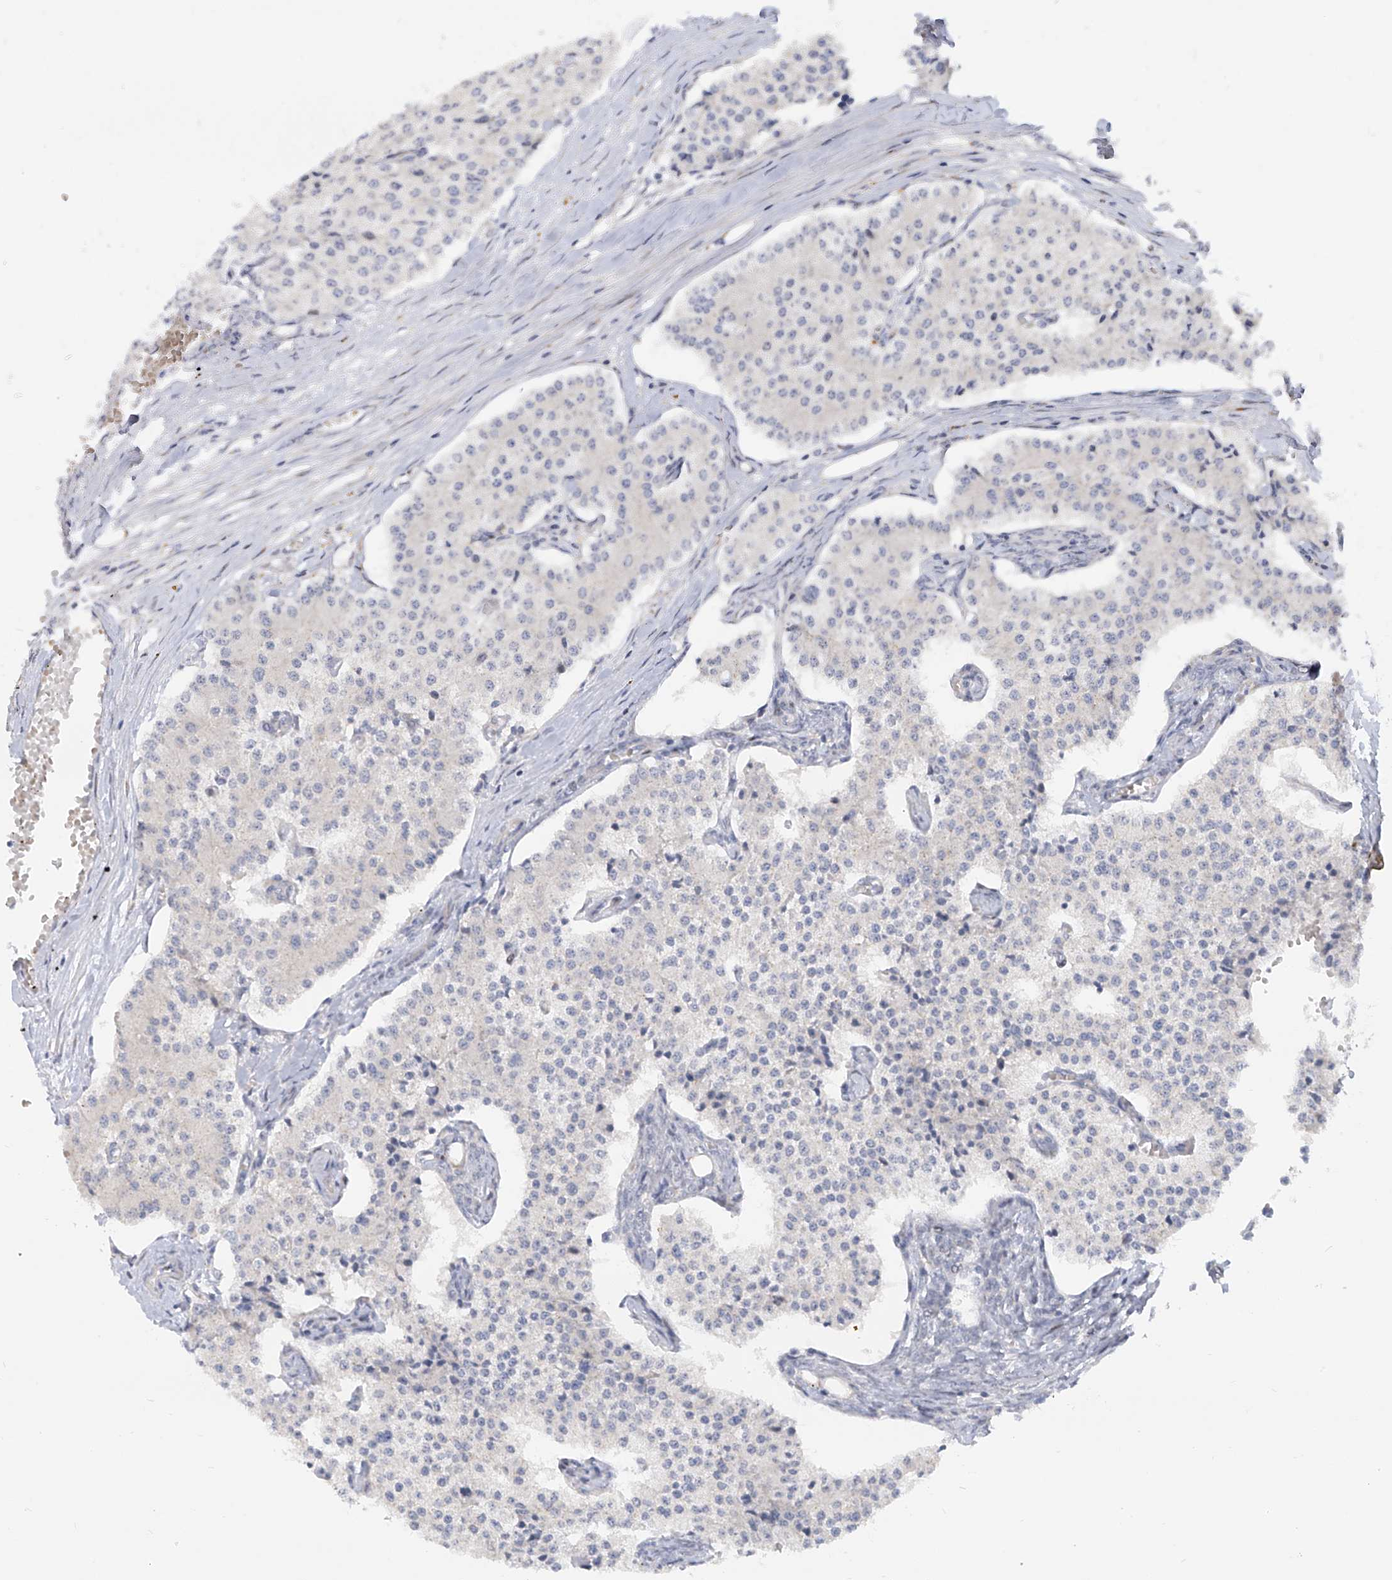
{"staining": {"intensity": "negative", "quantity": "none", "location": "none"}, "tissue": "carcinoid", "cell_type": "Tumor cells", "image_type": "cancer", "snomed": [{"axis": "morphology", "description": "Carcinoid, malignant, NOS"}, {"axis": "topography", "description": "Colon"}], "caption": "Immunohistochemistry (IHC) image of human malignant carcinoid stained for a protein (brown), which displays no positivity in tumor cells. Nuclei are stained in blue.", "gene": "LRRC1", "patient": {"sex": "female", "age": 52}}